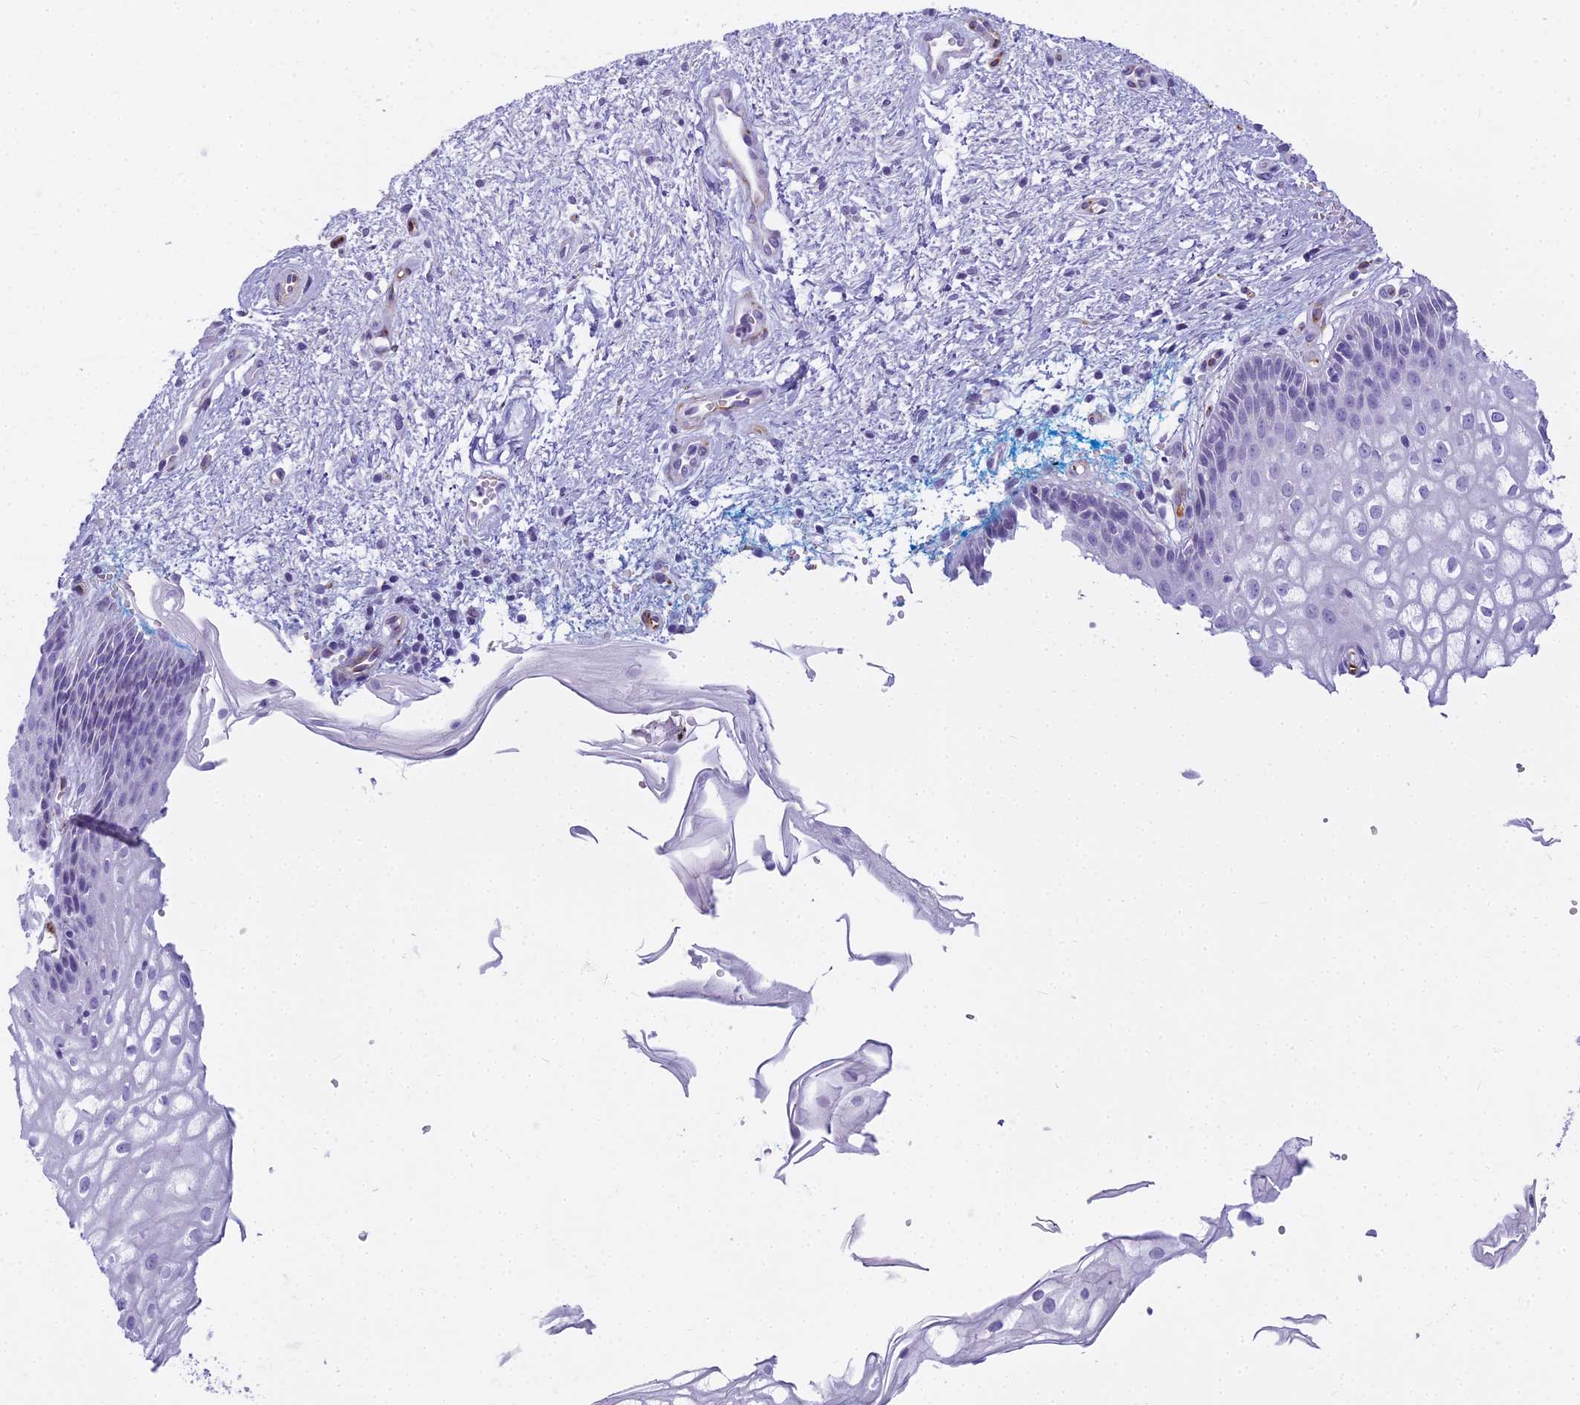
{"staining": {"intensity": "negative", "quantity": "none", "location": "none"}, "tissue": "vagina", "cell_type": "Squamous epithelial cells", "image_type": "normal", "snomed": [{"axis": "morphology", "description": "Normal tissue, NOS"}, {"axis": "topography", "description": "Vagina"}], "caption": "Vagina stained for a protein using immunohistochemistry (IHC) exhibits no expression squamous epithelial cells.", "gene": "ENSG00000265118", "patient": {"sex": "female", "age": 34}}